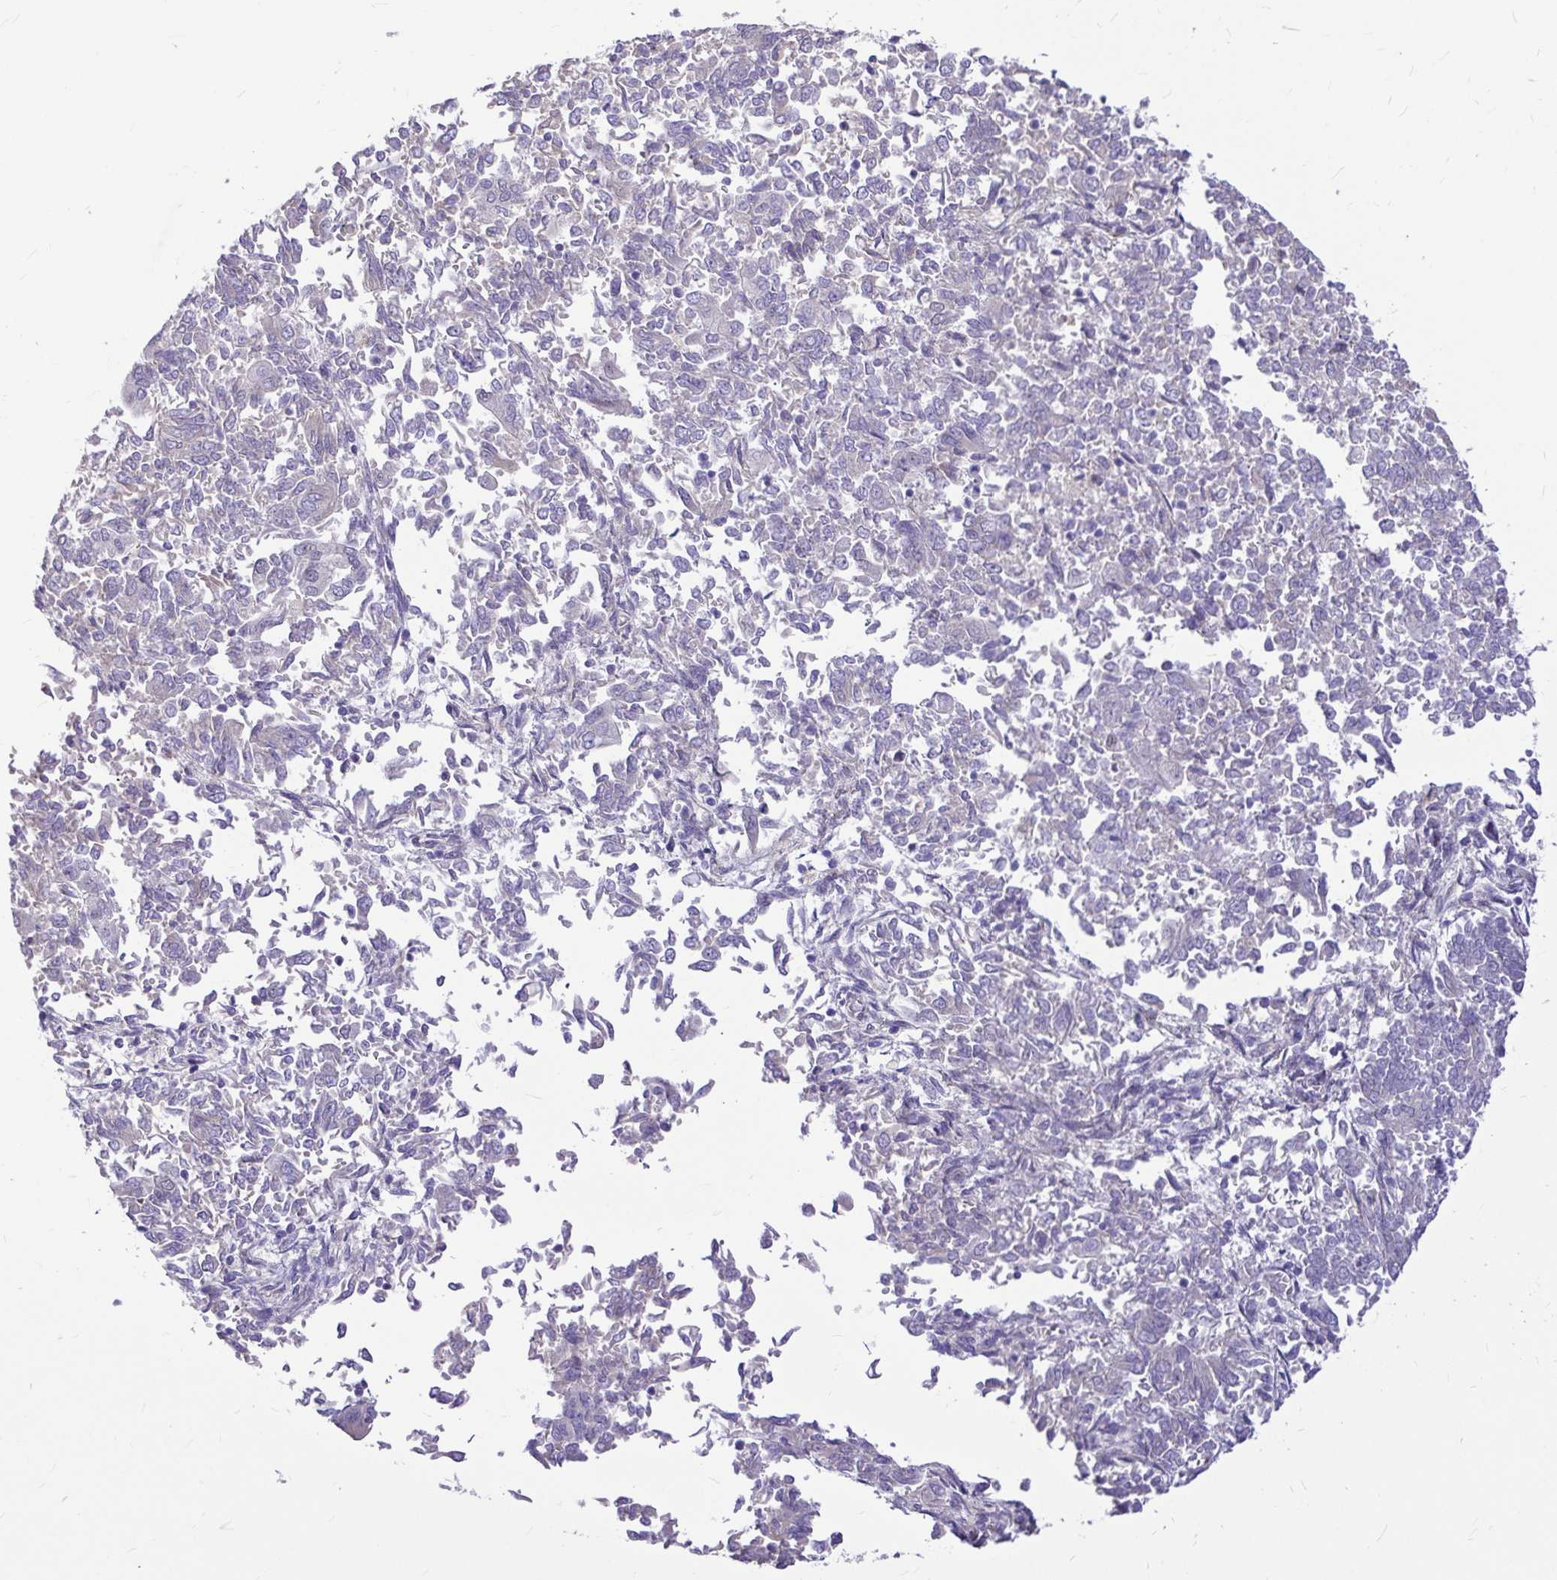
{"staining": {"intensity": "negative", "quantity": "none", "location": "none"}, "tissue": "endometrial cancer", "cell_type": "Tumor cells", "image_type": "cancer", "snomed": [{"axis": "morphology", "description": "Adenocarcinoma, NOS"}, {"axis": "topography", "description": "Endometrium"}], "caption": "Immunohistochemical staining of adenocarcinoma (endometrial) exhibits no significant expression in tumor cells.", "gene": "GABBR2", "patient": {"sex": "female", "age": 65}}